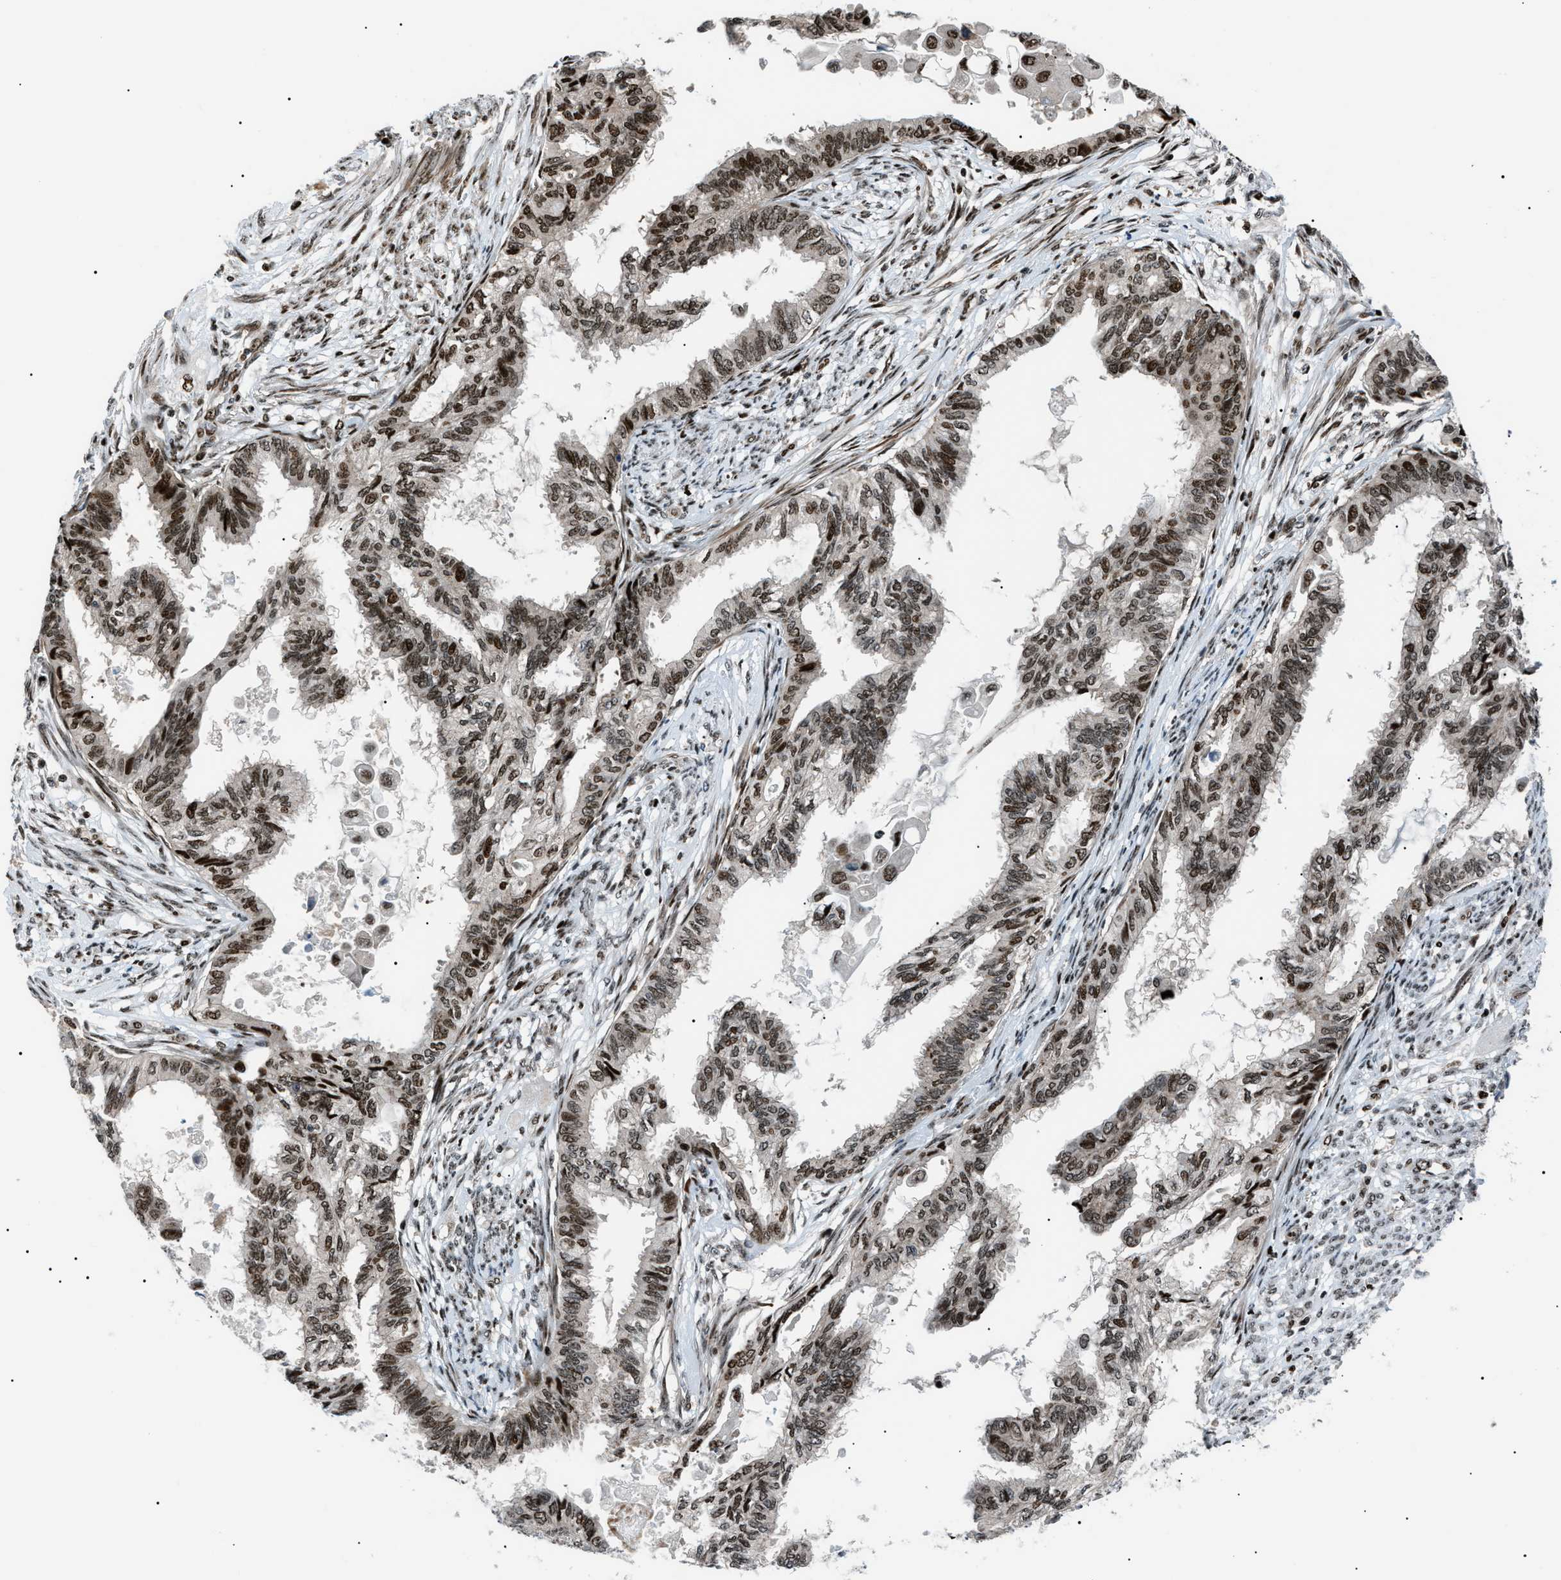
{"staining": {"intensity": "moderate", "quantity": ">75%", "location": "nuclear"}, "tissue": "cervical cancer", "cell_type": "Tumor cells", "image_type": "cancer", "snomed": [{"axis": "morphology", "description": "Normal tissue, NOS"}, {"axis": "morphology", "description": "Adenocarcinoma, NOS"}, {"axis": "topography", "description": "Cervix"}, {"axis": "topography", "description": "Endometrium"}], "caption": "There is medium levels of moderate nuclear staining in tumor cells of cervical adenocarcinoma, as demonstrated by immunohistochemical staining (brown color).", "gene": "PRKX", "patient": {"sex": "female", "age": 86}}